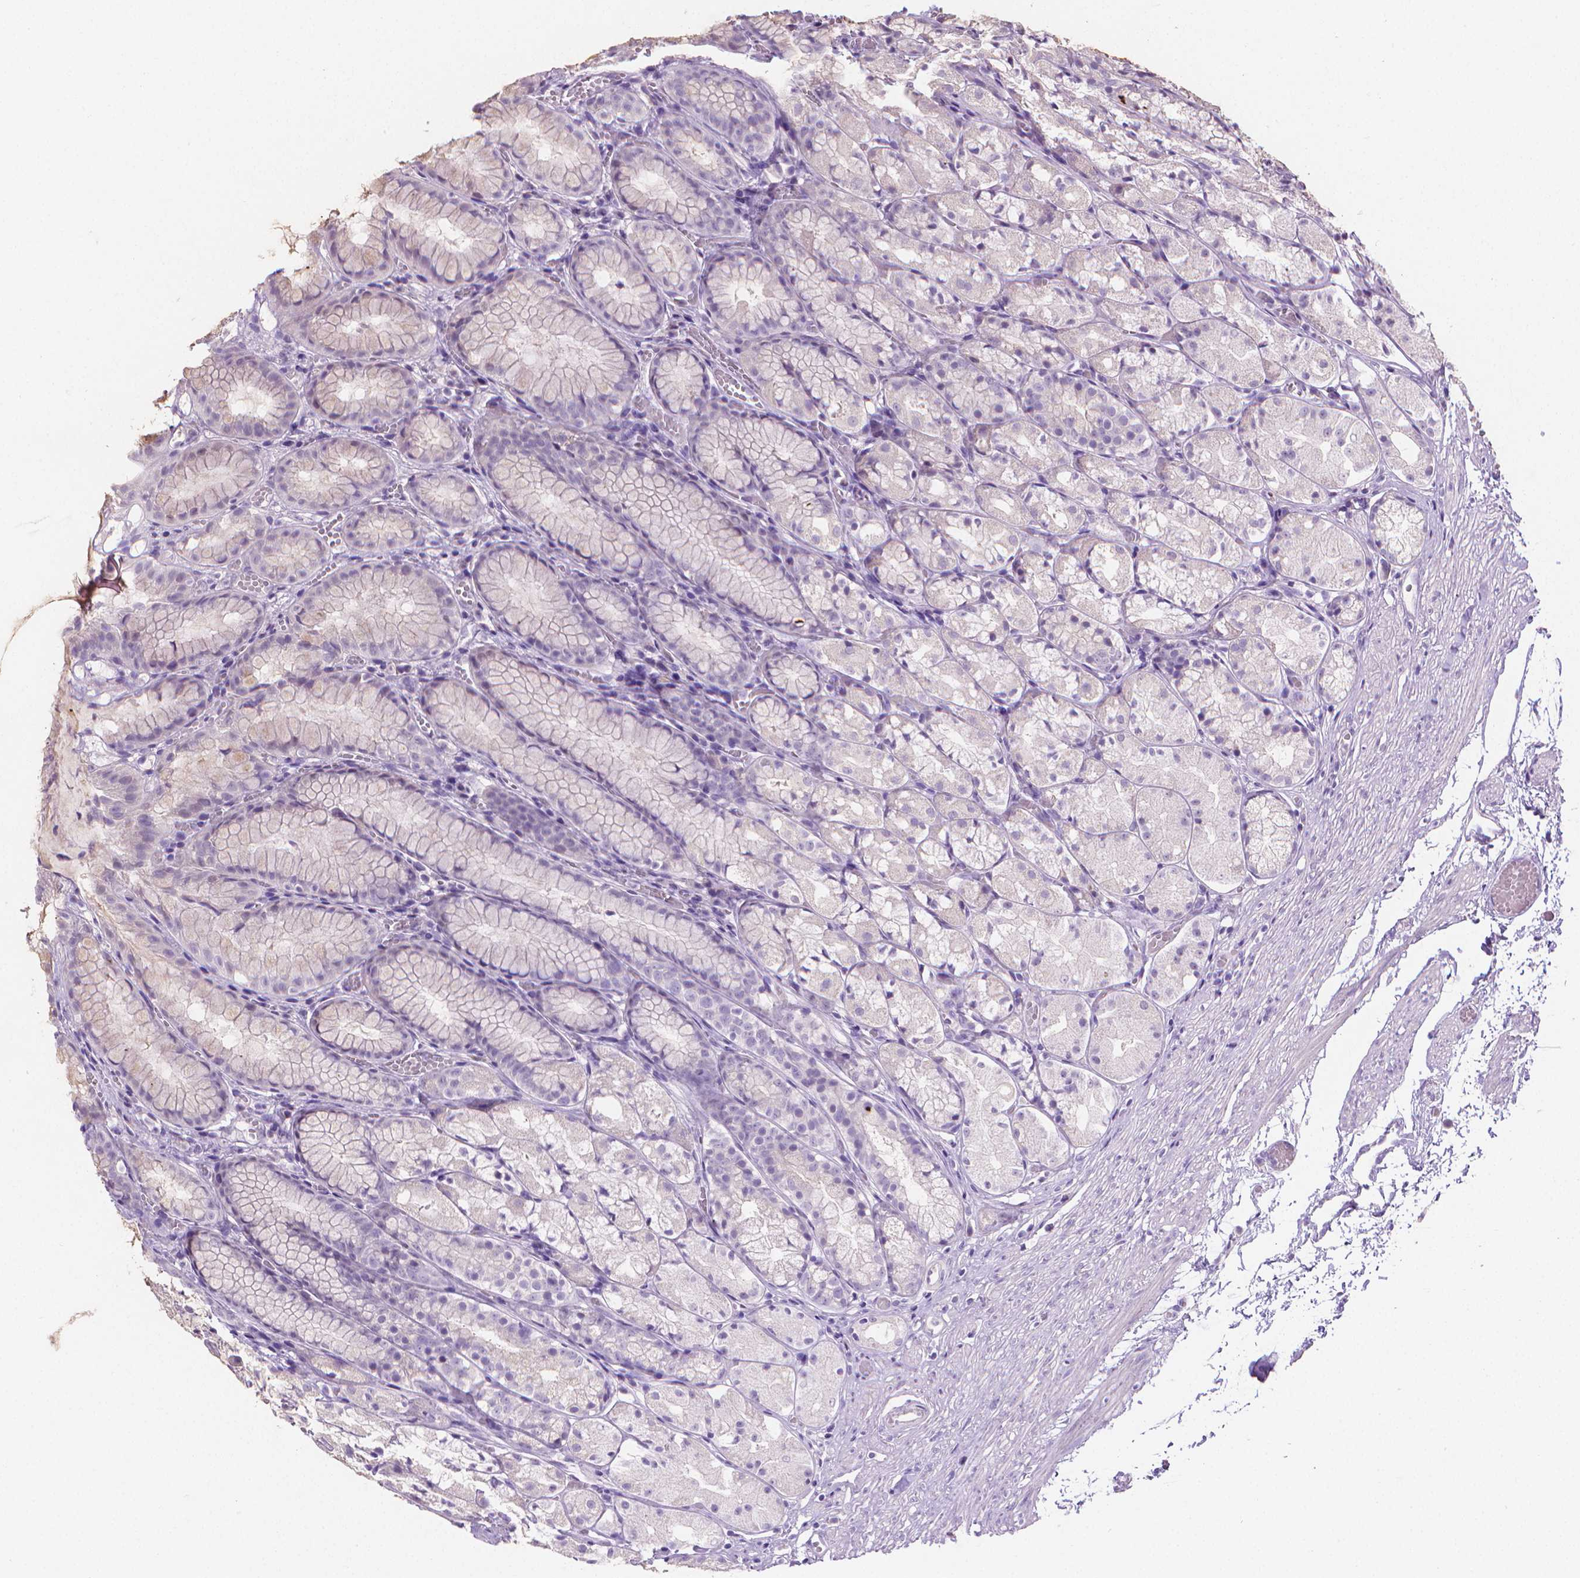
{"staining": {"intensity": "negative", "quantity": "none", "location": "none"}, "tissue": "stomach", "cell_type": "Glandular cells", "image_type": "normal", "snomed": [{"axis": "morphology", "description": "Normal tissue, NOS"}, {"axis": "topography", "description": "Stomach"}], "caption": "Immunohistochemistry micrograph of benign human stomach stained for a protein (brown), which exhibits no staining in glandular cells. The staining is performed using DAB brown chromogen with nuclei counter-stained in using hematoxylin.", "gene": "TNNI2", "patient": {"sex": "male", "age": 70}}